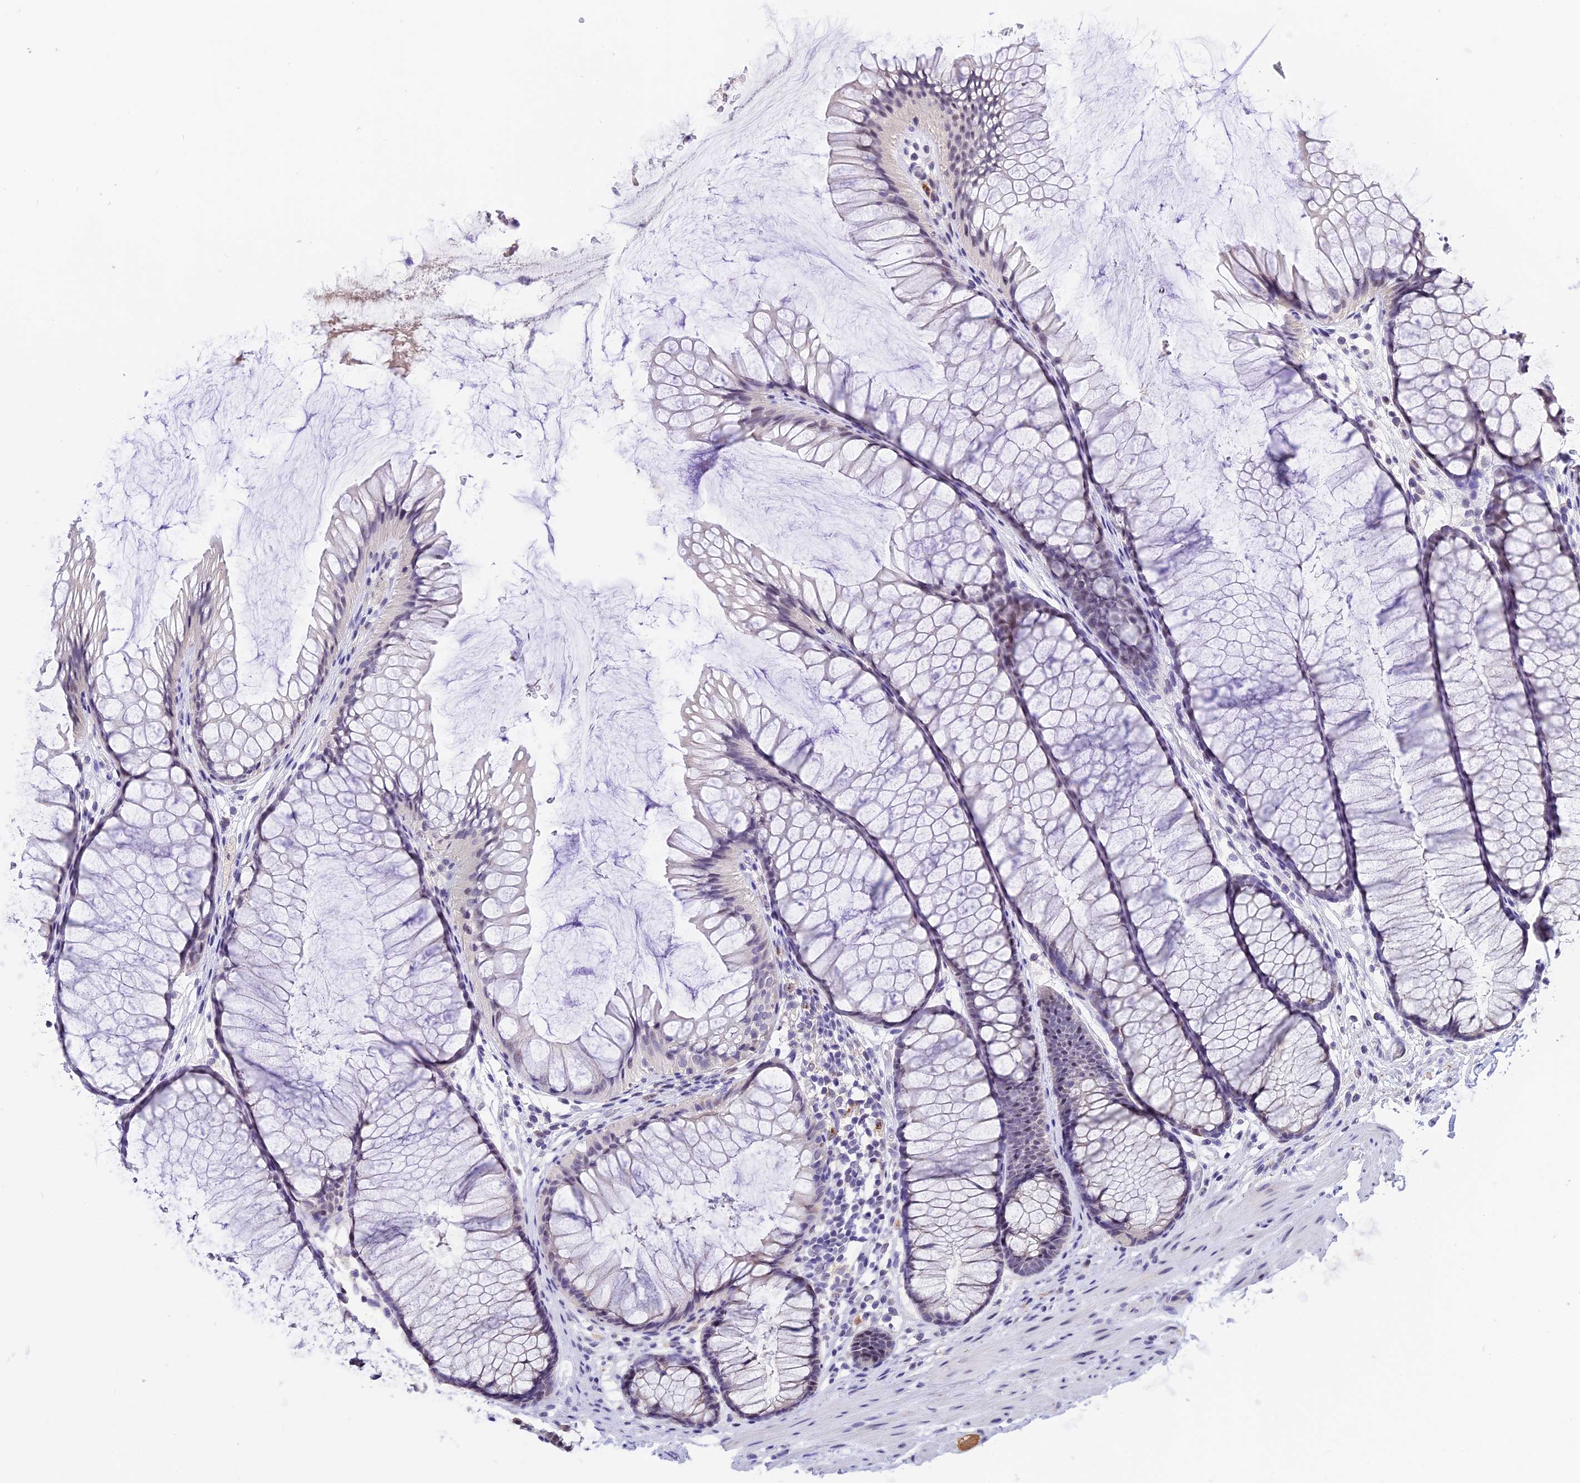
{"staining": {"intensity": "negative", "quantity": "none", "location": "none"}, "tissue": "colon", "cell_type": "Endothelial cells", "image_type": "normal", "snomed": [{"axis": "morphology", "description": "Normal tissue, NOS"}, {"axis": "topography", "description": "Colon"}], "caption": "Immunohistochemistry (IHC) micrograph of unremarkable human colon stained for a protein (brown), which demonstrates no staining in endothelial cells.", "gene": "AHSP", "patient": {"sex": "female", "age": 82}}